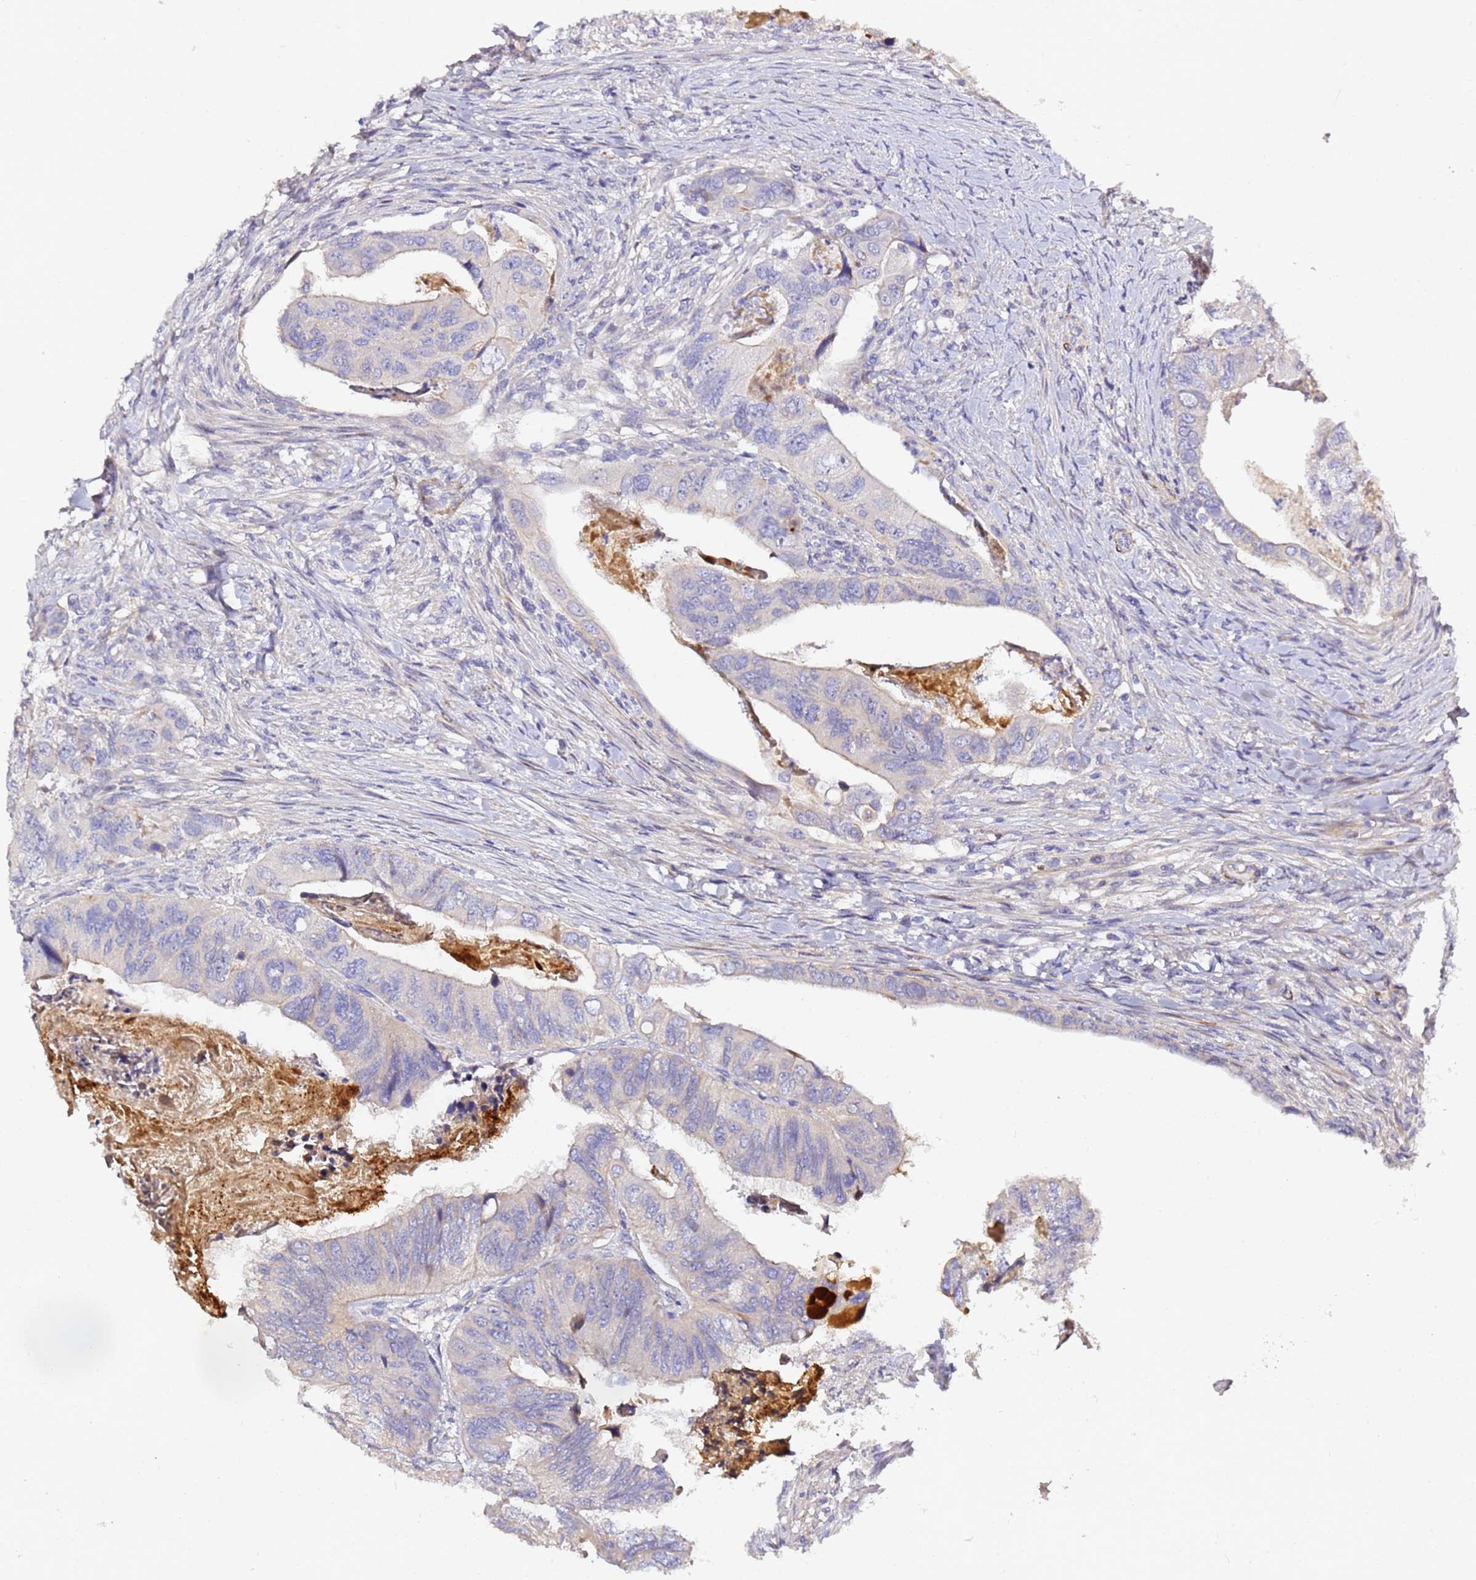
{"staining": {"intensity": "negative", "quantity": "none", "location": "none"}, "tissue": "colorectal cancer", "cell_type": "Tumor cells", "image_type": "cancer", "snomed": [{"axis": "morphology", "description": "Adenocarcinoma, NOS"}, {"axis": "topography", "description": "Rectum"}], "caption": "Human colorectal adenocarcinoma stained for a protein using IHC shows no expression in tumor cells.", "gene": "CFH", "patient": {"sex": "male", "age": 63}}